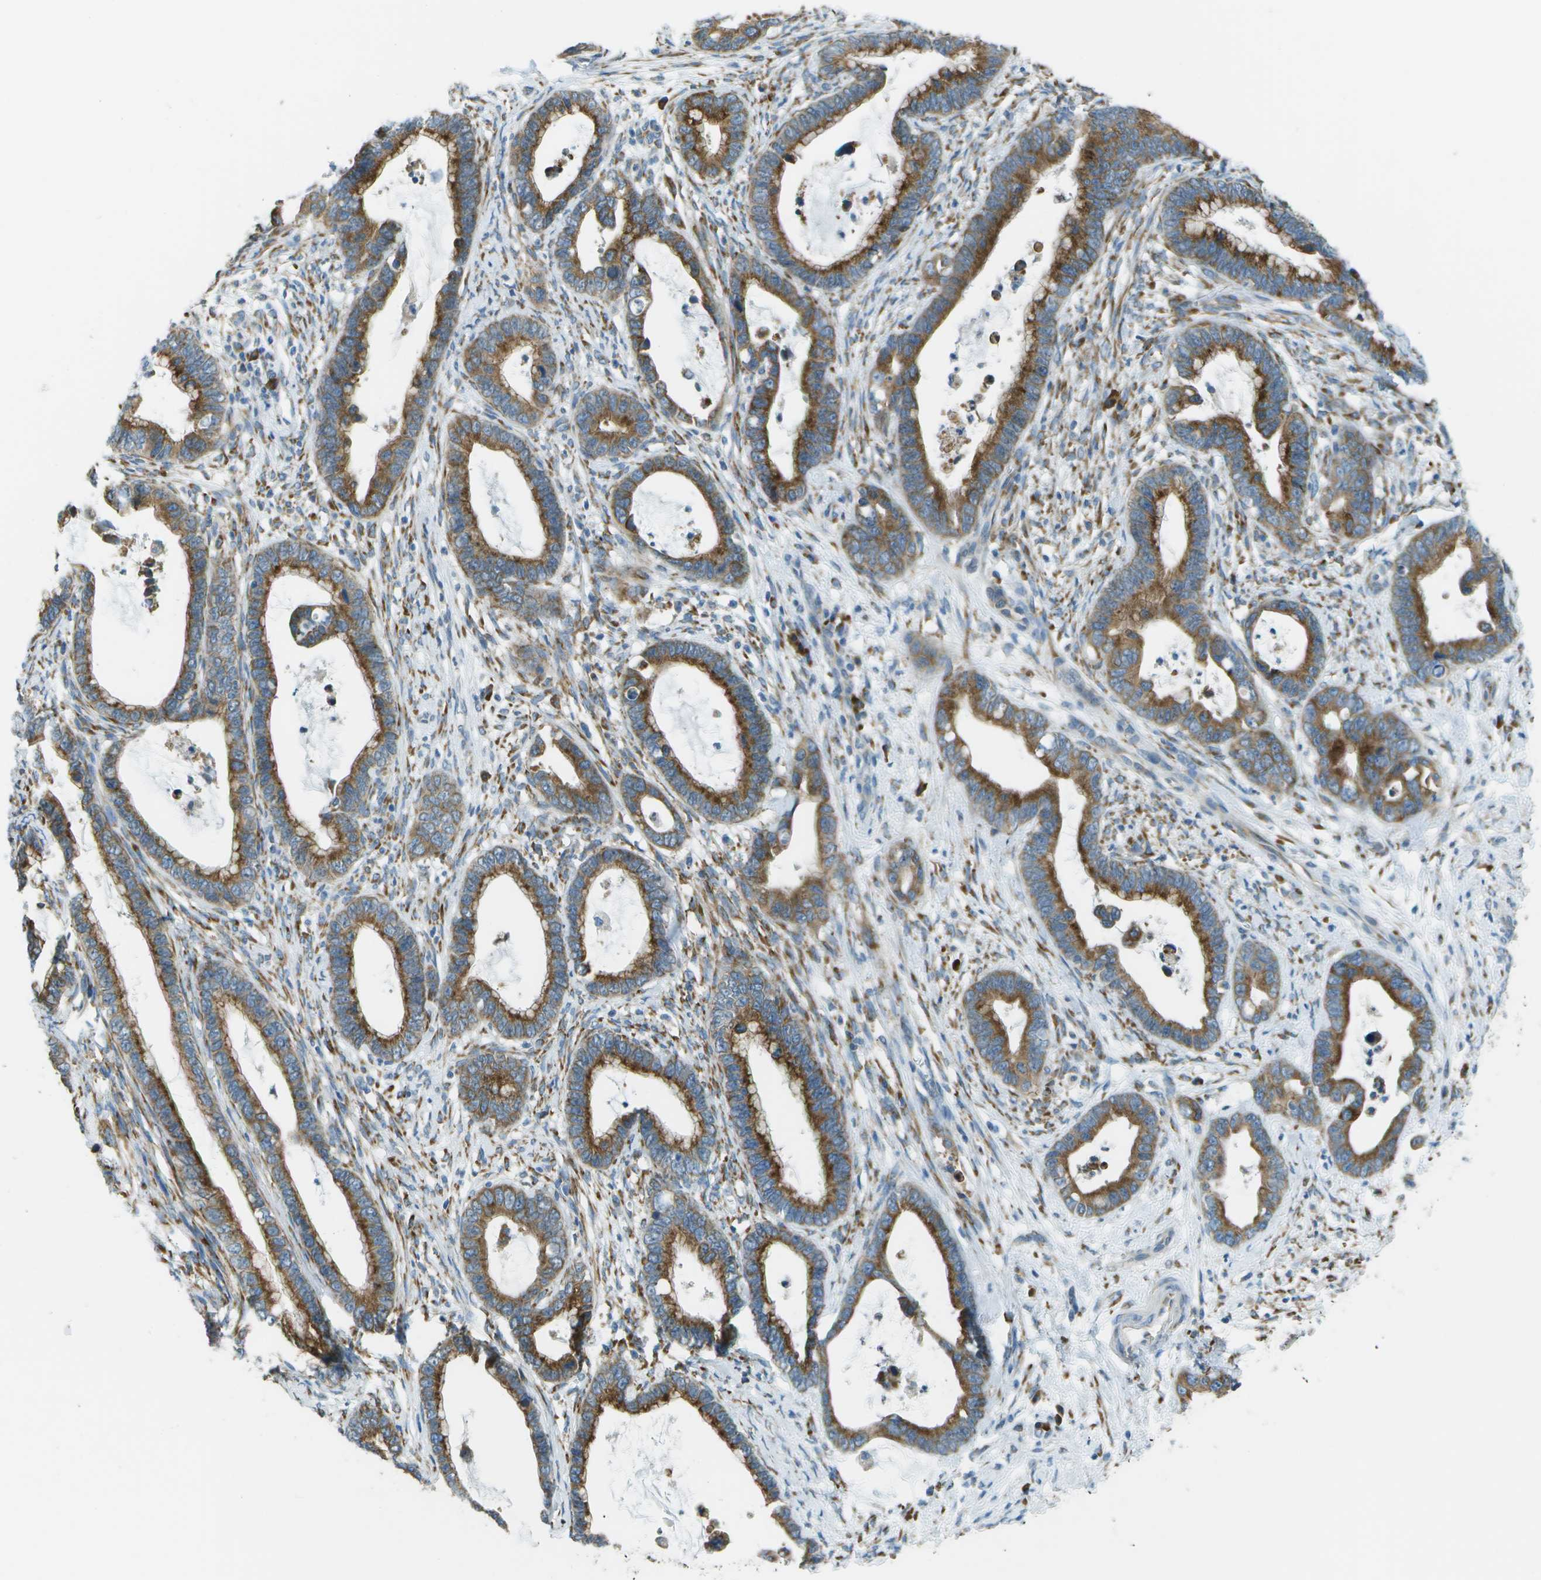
{"staining": {"intensity": "moderate", "quantity": ">75%", "location": "cytoplasmic/membranous"}, "tissue": "cervical cancer", "cell_type": "Tumor cells", "image_type": "cancer", "snomed": [{"axis": "morphology", "description": "Adenocarcinoma, NOS"}, {"axis": "topography", "description": "Cervix"}], "caption": "Immunohistochemical staining of human cervical cancer exhibits medium levels of moderate cytoplasmic/membranous protein staining in about >75% of tumor cells.", "gene": "KCTD3", "patient": {"sex": "female", "age": 44}}